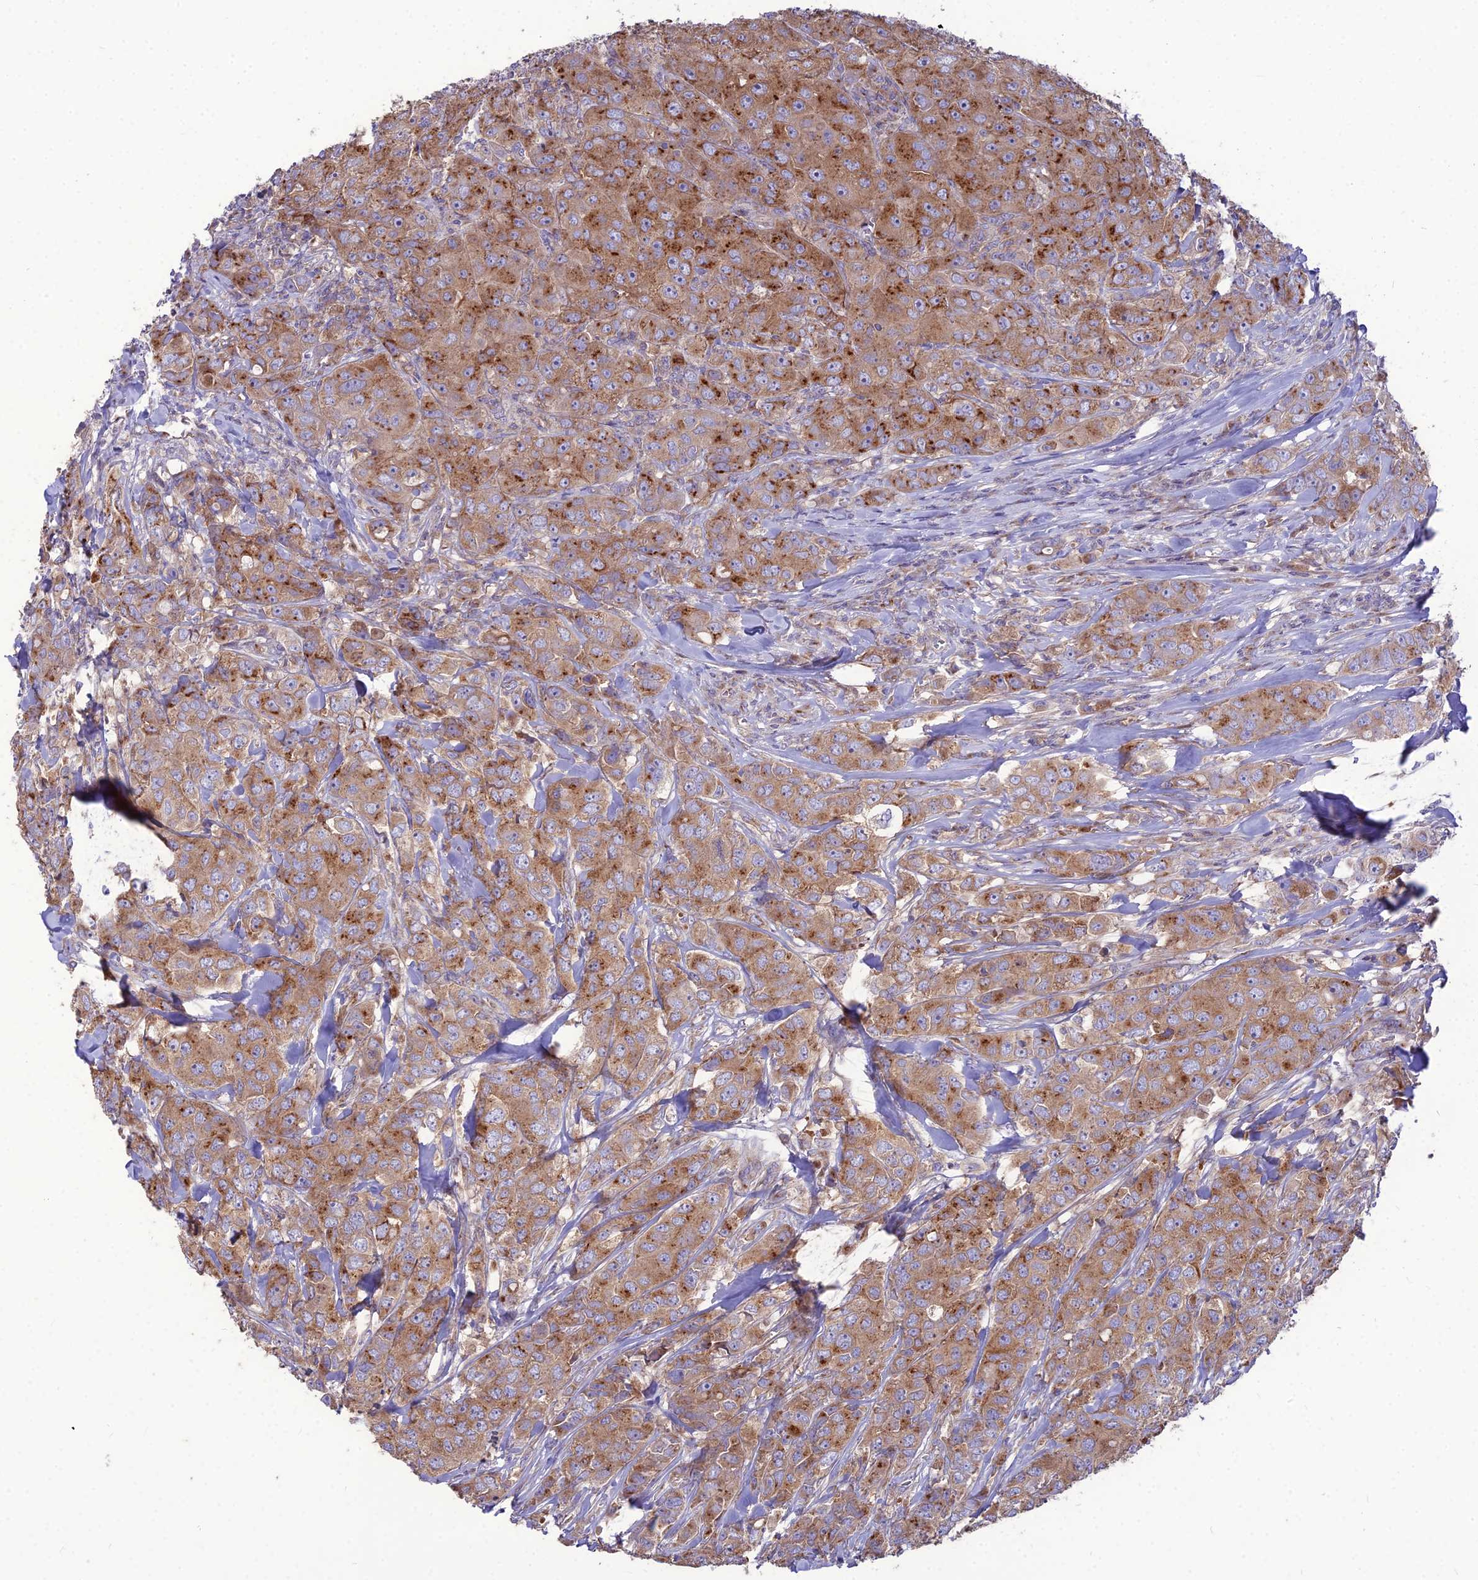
{"staining": {"intensity": "moderate", "quantity": ">75%", "location": "cytoplasmic/membranous"}, "tissue": "breast cancer", "cell_type": "Tumor cells", "image_type": "cancer", "snomed": [{"axis": "morphology", "description": "Duct carcinoma"}, {"axis": "topography", "description": "Breast"}], "caption": "Moderate cytoplasmic/membranous staining is appreciated in approximately >75% of tumor cells in breast cancer (invasive ductal carcinoma). (Brightfield microscopy of DAB IHC at high magnification).", "gene": "SPRYD7", "patient": {"sex": "female", "age": 43}}